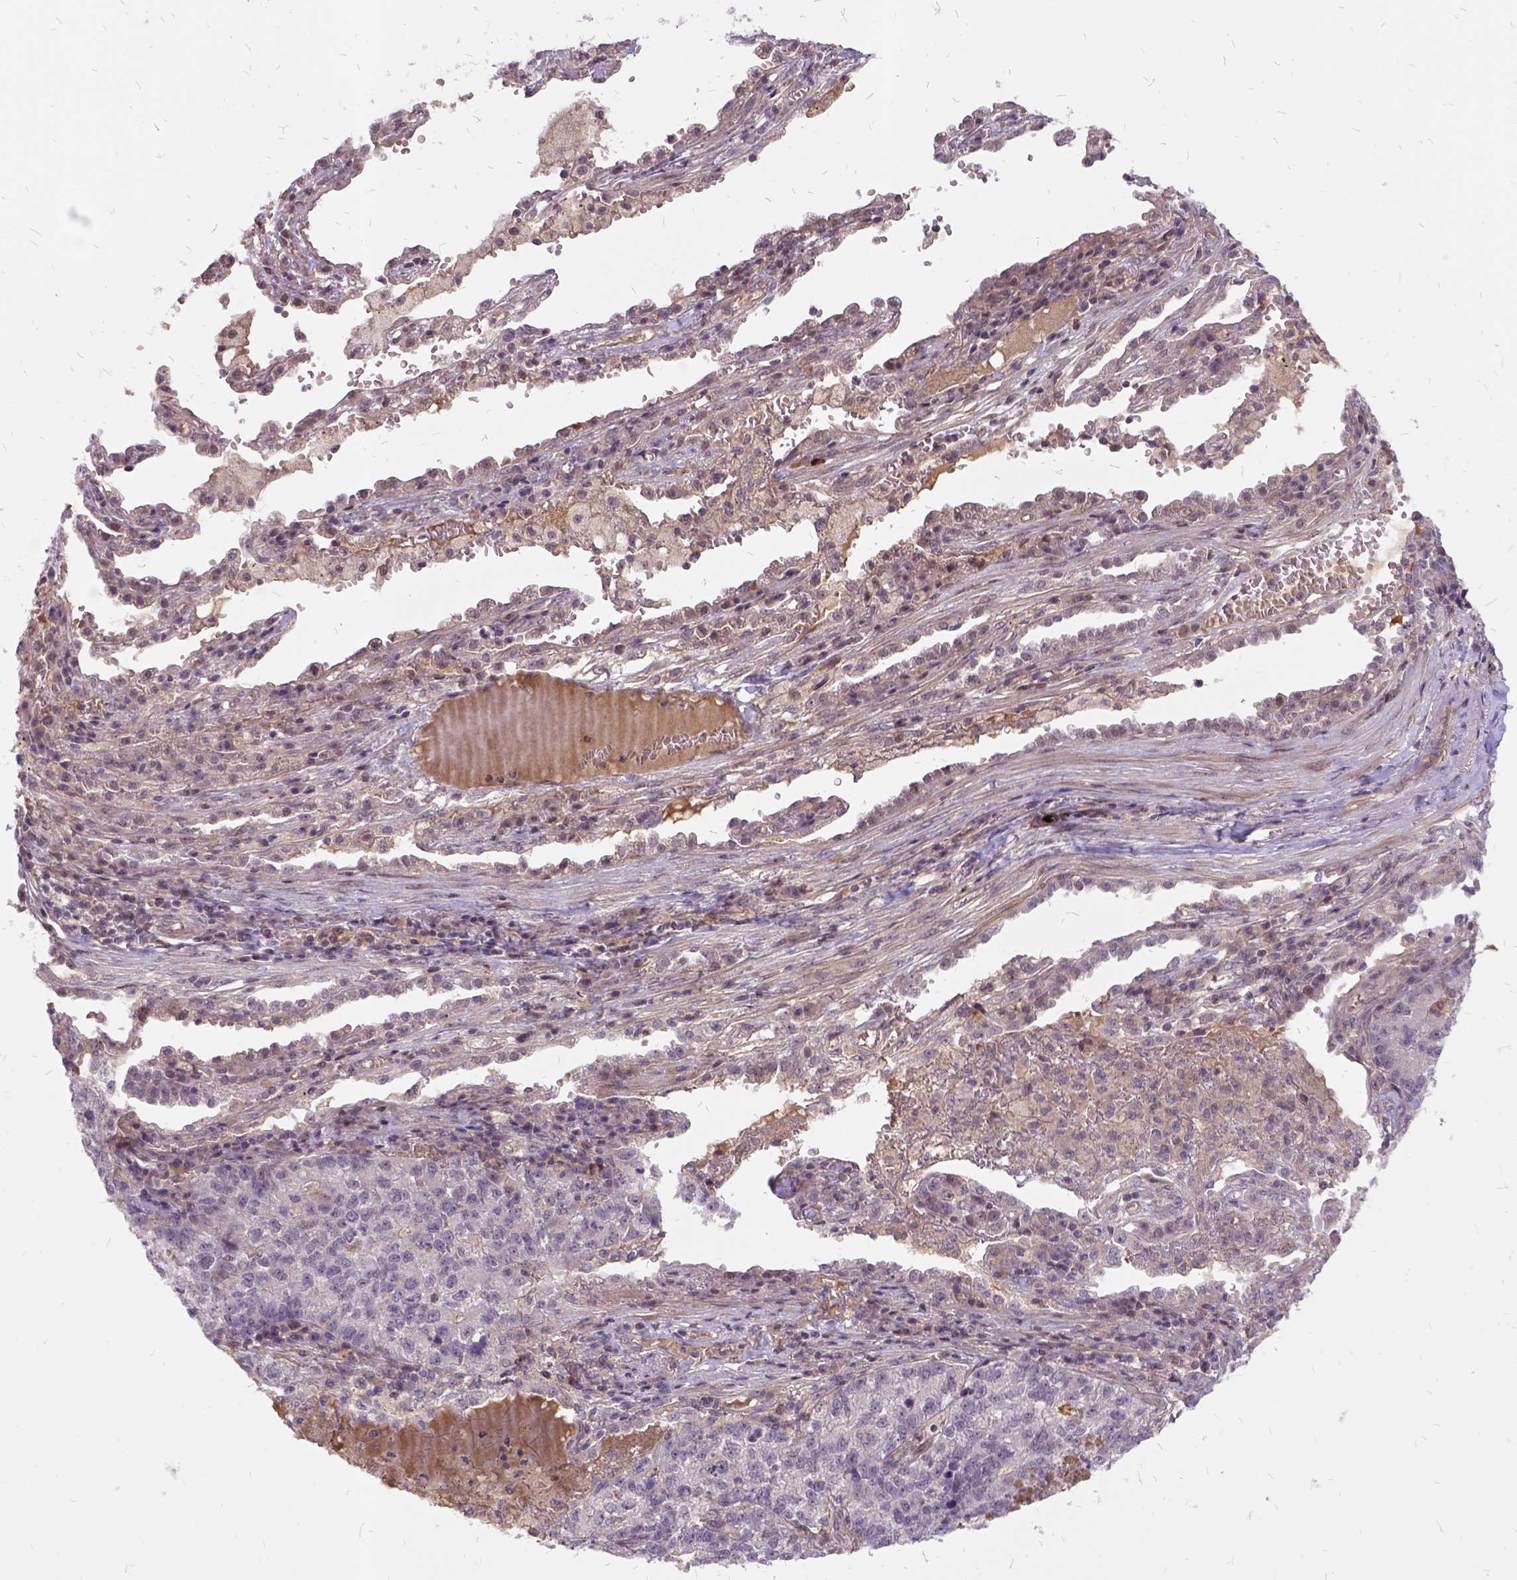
{"staining": {"intensity": "negative", "quantity": "none", "location": "none"}, "tissue": "lung cancer", "cell_type": "Tumor cells", "image_type": "cancer", "snomed": [{"axis": "morphology", "description": "Adenocarcinoma, NOS"}, {"axis": "topography", "description": "Lung"}], "caption": "Image shows no significant protein staining in tumor cells of lung cancer. The staining is performed using DAB brown chromogen with nuclei counter-stained in using hematoxylin.", "gene": "ILRUN", "patient": {"sex": "male", "age": 57}}